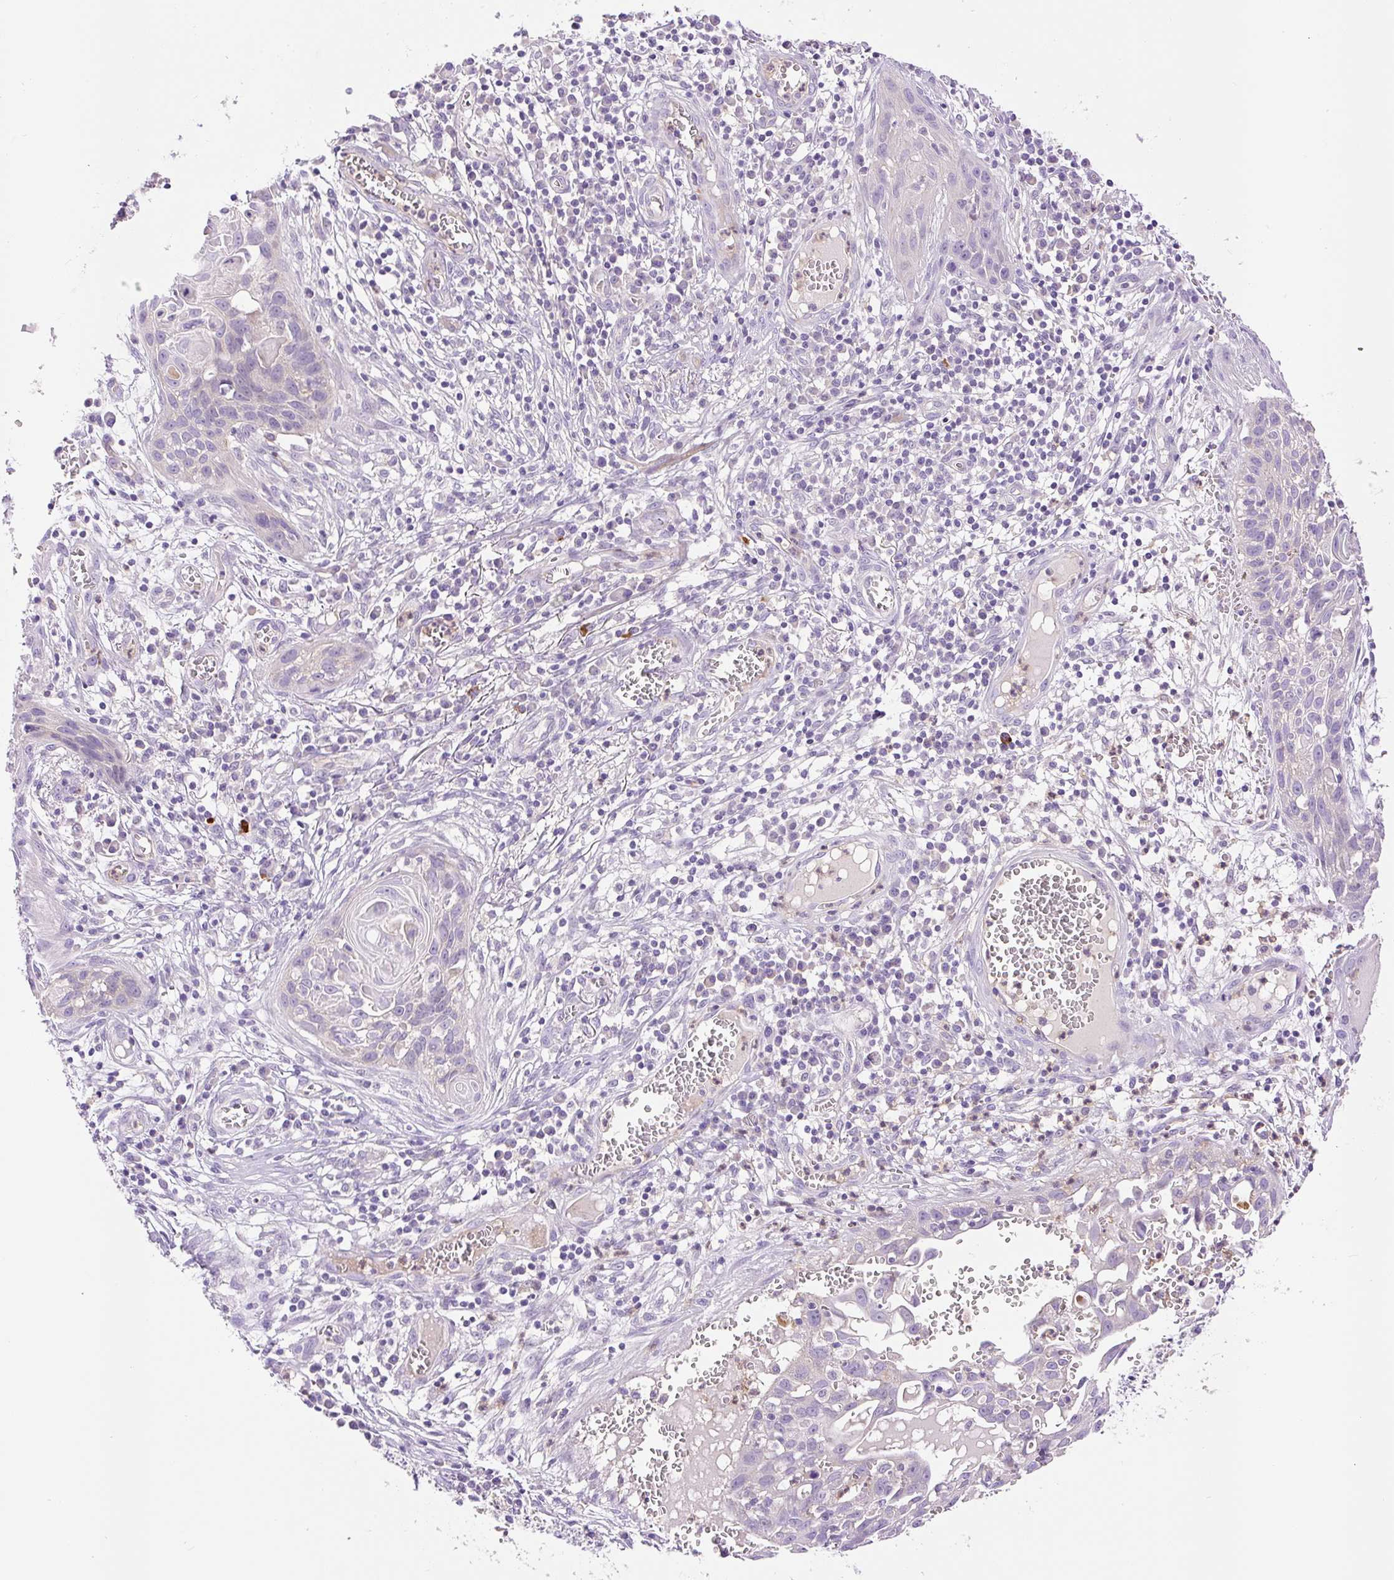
{"staining": {"intensity": "negative", "quantity": "none", "location": "none"}, "tissue": "skin cancer", "cell_type": "Tumor cells", "image_type": "cancer", "snomed": [{"axis": "morphology", "description": "Squamous cell carcinoma, NOS"}, {"axis": "topography", "description": "Skin"}, {"axis": "topography", "description": "Vulva"}], "caption": "Immunohistochemistry (IHC) of human skin squamous cell carcinoma reveals no staining in tumor cells.", "gene": "LHFPL5", "patient": {"sex": "female", "age": 83}}